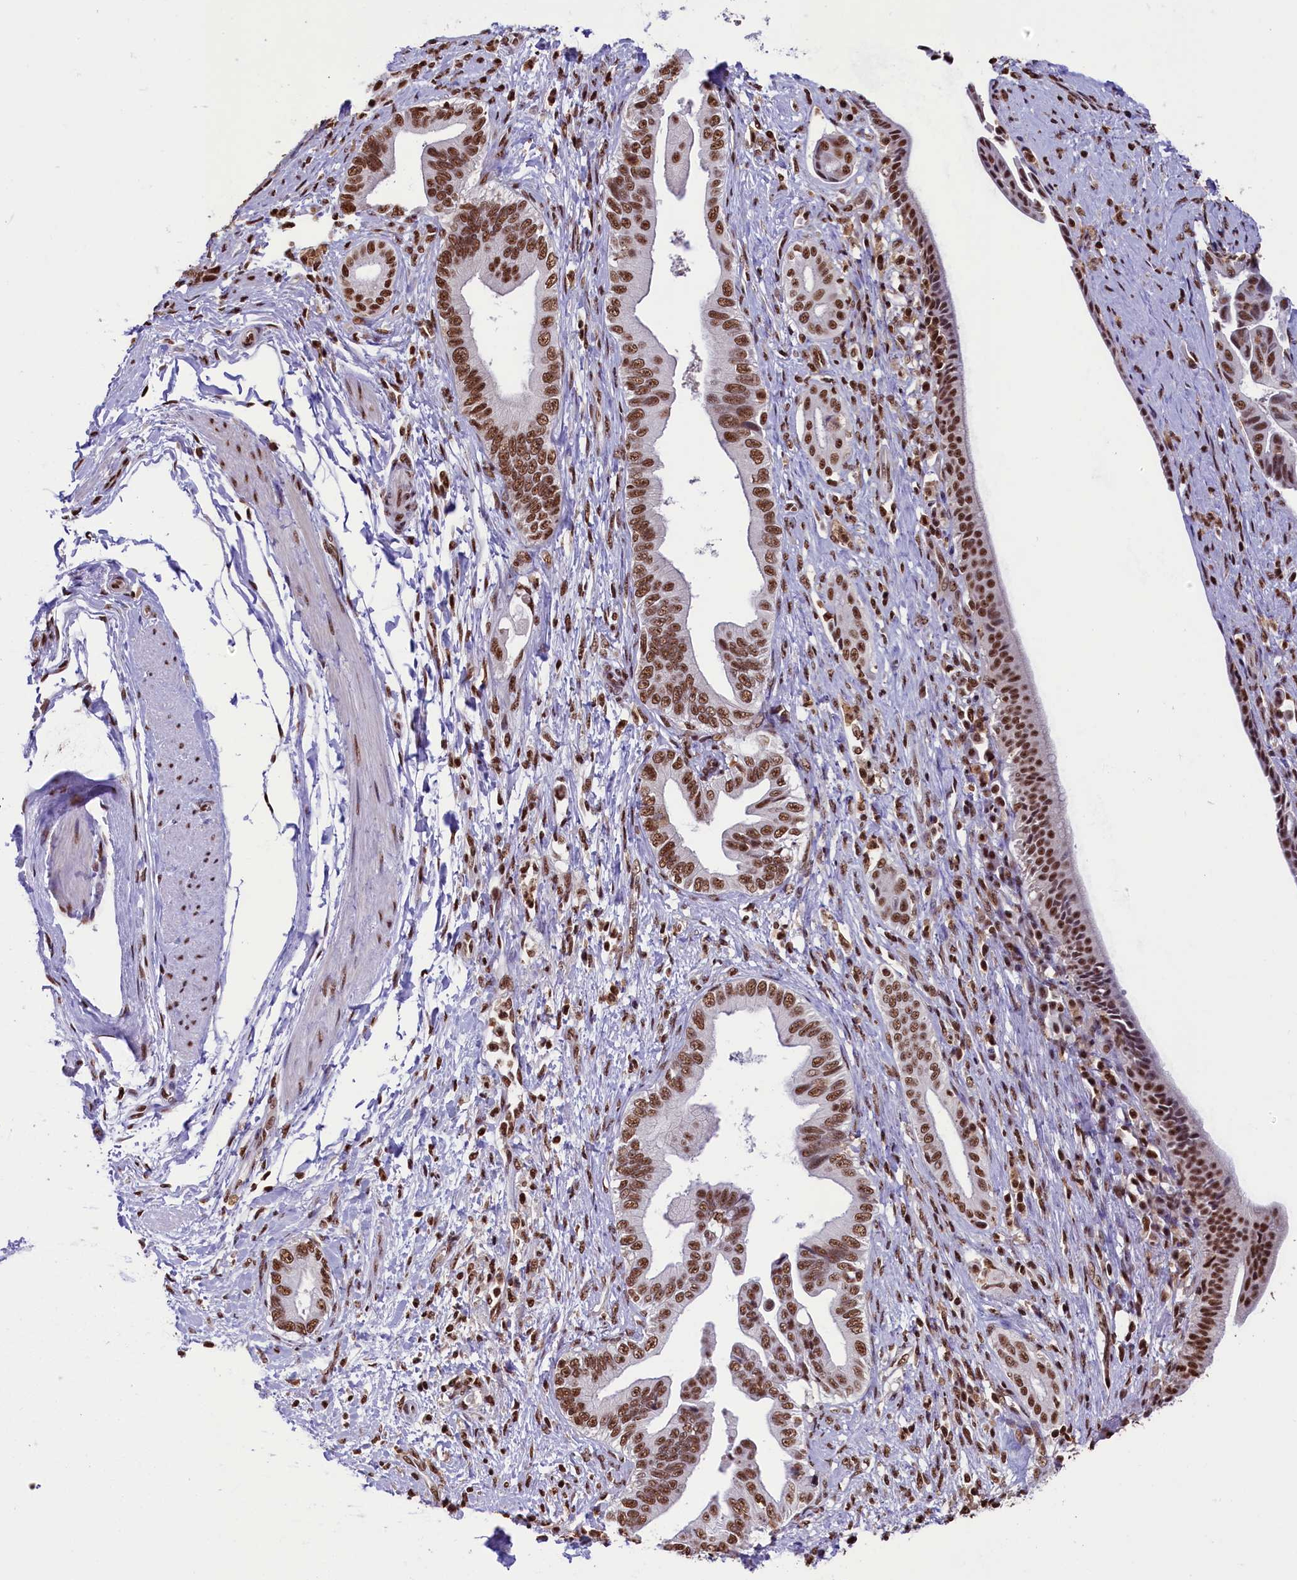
{"staining": {"intensity": "strong", "quantity": ">75%", "location": "nuclear"}, "tissue": "pancreatic cancer", "cell_type": "Tumor cells", "image_type": "cancer", "snomed": [{"axis": "morphology", "description": "Adenocarcinoma, NOS"}, {"axis": "topography", "description": "Pancreas"}], "caption": "Immunohistochemistry (IHC) of pancreatic cancer exhibits high levels of strong nuclear staining in about >75% of tumor cells.", "gene": "SNRPD2", "patient": {"sex": "female", "age": 55}}